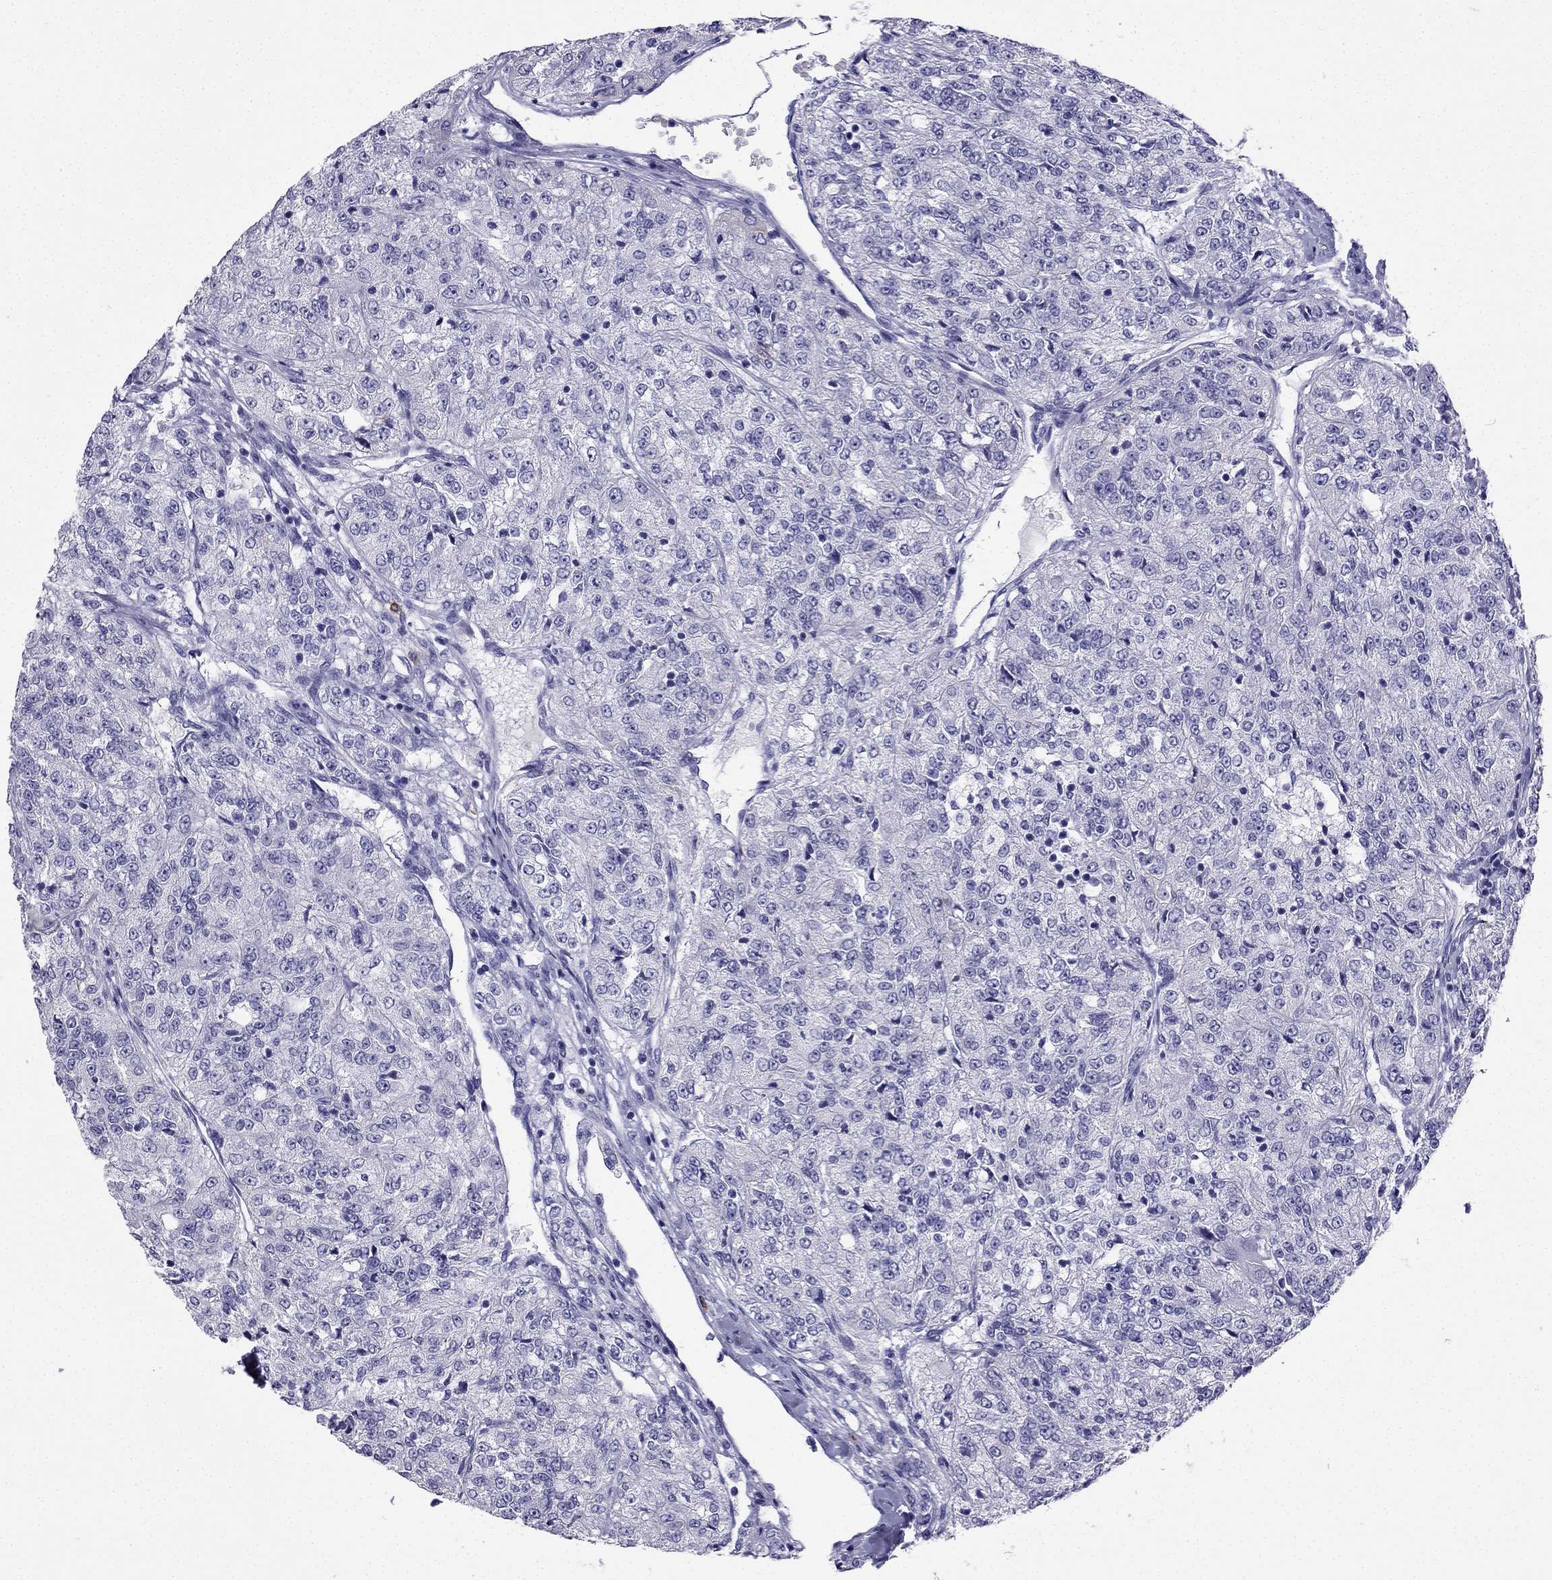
{"staining": {"intensity": "weak", "quantity": "<25%", "location": "cytoplasmic/membranous"}, "tissue": "renal cancer", "cell_type": "Tumor cells", "image_type": "cancer", "snomed": [{"axis": "morphology", "description": "Adenocarcinoma, NOS"}, {"axis": "topography", "description": "Kidney"}], "caption": "DAB immunohistochemical staining of human renal cancer (adenocarcinoma) displays no significant staining in tumor cells.", "gene": "SLC18A2", "patient": {"sex": "female", "age": 63}}